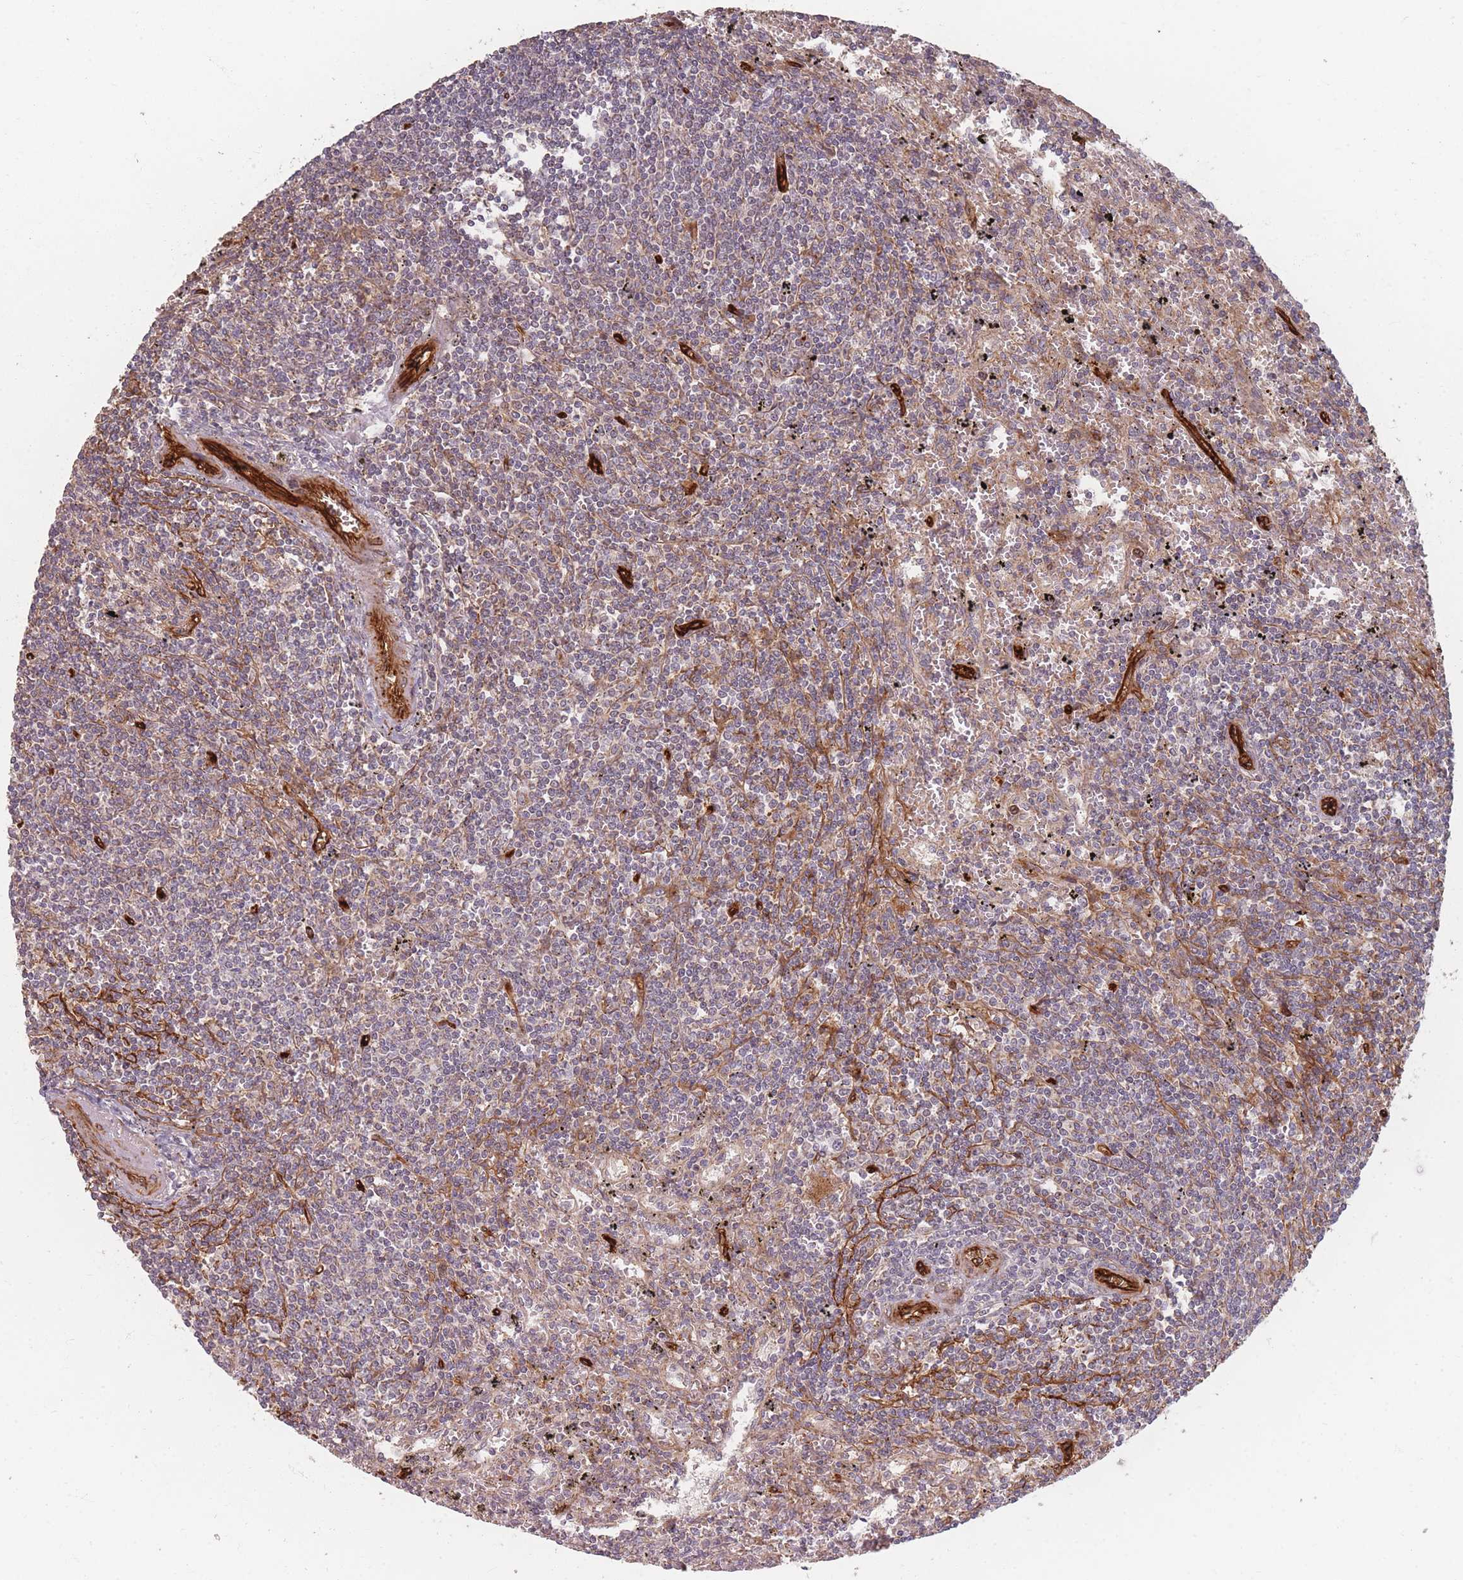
{"staining": {"intensity": "weak", "quantity": "<25%", "location": "cytoplasmic/membranous"}, "tissue": "lymphoma", "cell_type": "Tumor cells", "image_type": "cancer", "snomed": [{"axis": "morphology", "description": "Malignant lymphoma, non-Hodgkin's type, Low grade"}, {"axis": "topography", "description": "Spleen"}], "caption": "Micrograph shows no protein staining in tumor cells of lymphoma tissue.", "gene": "MRPS6", "patient": {"sex": "male", "age": 76}}